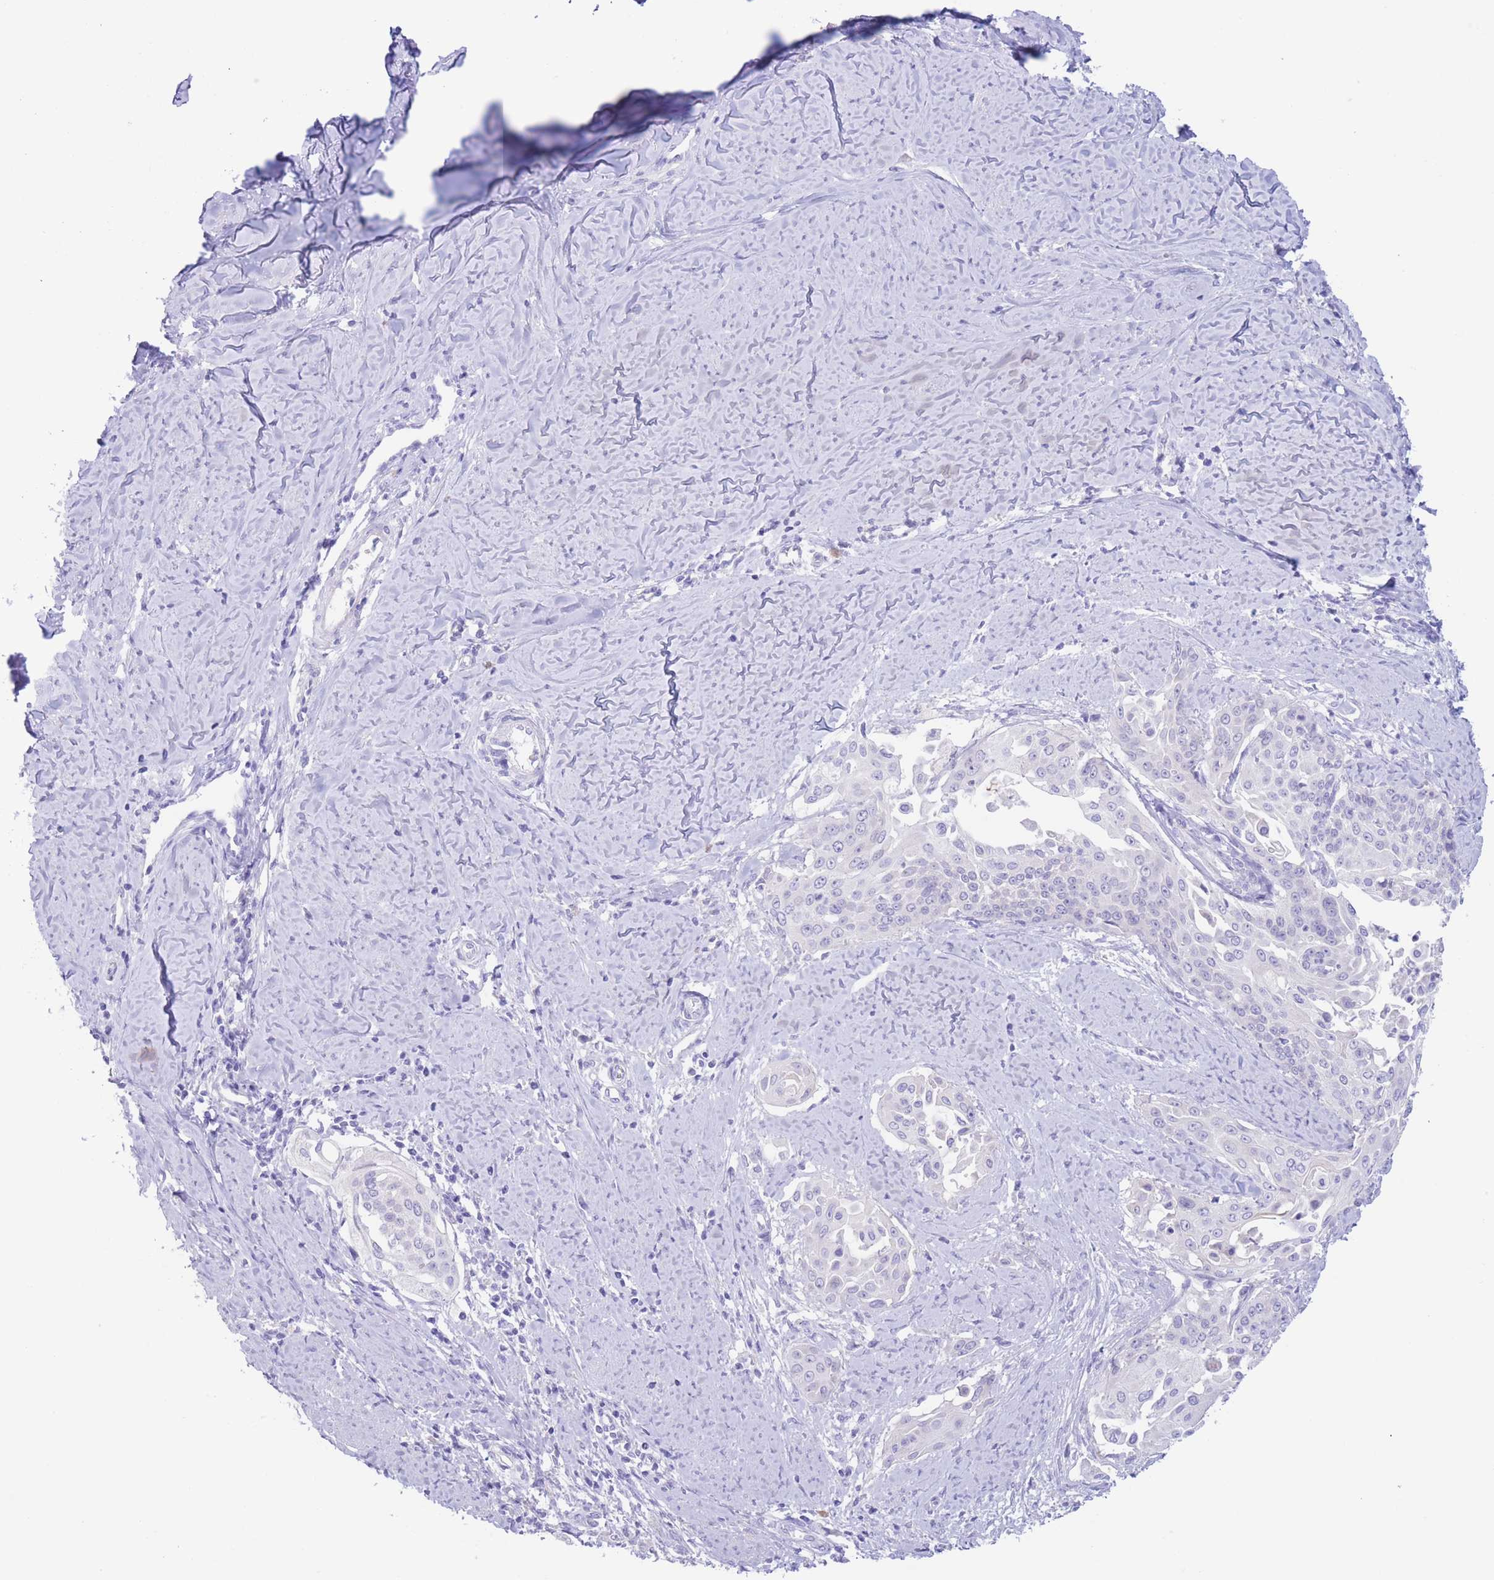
{"staining": {"intensity": "negative", "quantity": "none", "location": "none"}, "tissue": "cervical cancer", "cell_type": "Tumor cells", "image_type": "cancer", "snomed": [{"axis": "morphology", "description": "Squamous cell carcinoma, NOS"}, {"axis": "topography", "description": "Cervix"}], "caption": "This is an IHC photomicrograph of cervical cancer (squamous cell carcinoma). There is no expression in tumor cells.", "gene": "FAH", "patient": {"sex": "female", "age": 44}}